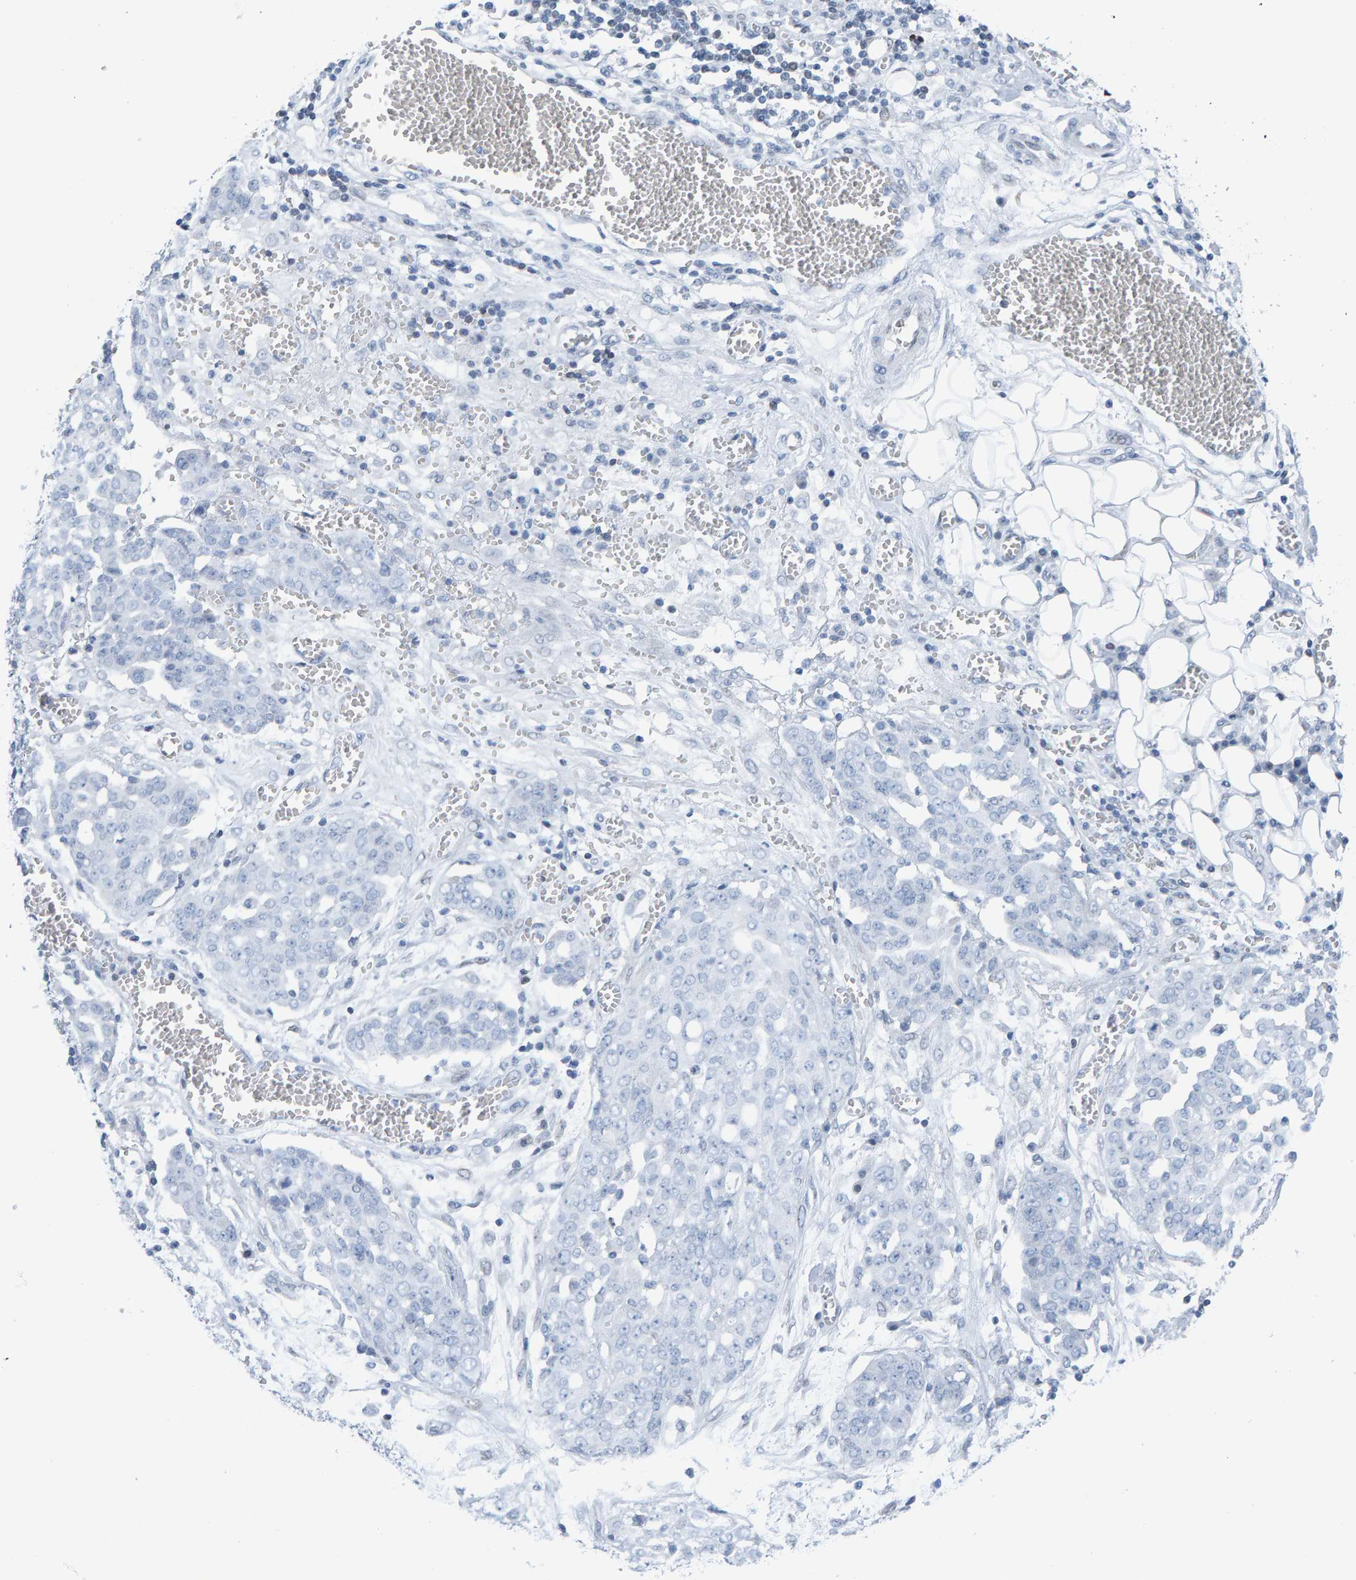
{"staining": {"intensity": "negative", "quantity": "none", "location": "none"}, "tissue": "ovarian cancer", "cell_type": "Tumor cells", "image_type": "cancer", "snomed": [{"axis": "morphology", "description": "Cystadenocarcinoma, serous, NOS"}, {"axis": "topography", "description": "Soft tissue"}, {"axis": "topography", "description": "Ovary"}], "caption": "High magnification brightfield microscopy of serous cystadenocarcinoma (ovarian) stained with DAB (brown) and counterstained with hematoxylin (blue): tumor cells show no significant expression.", "gene": "LMNB2", "patient": {"sex": "female", "age": 57}}